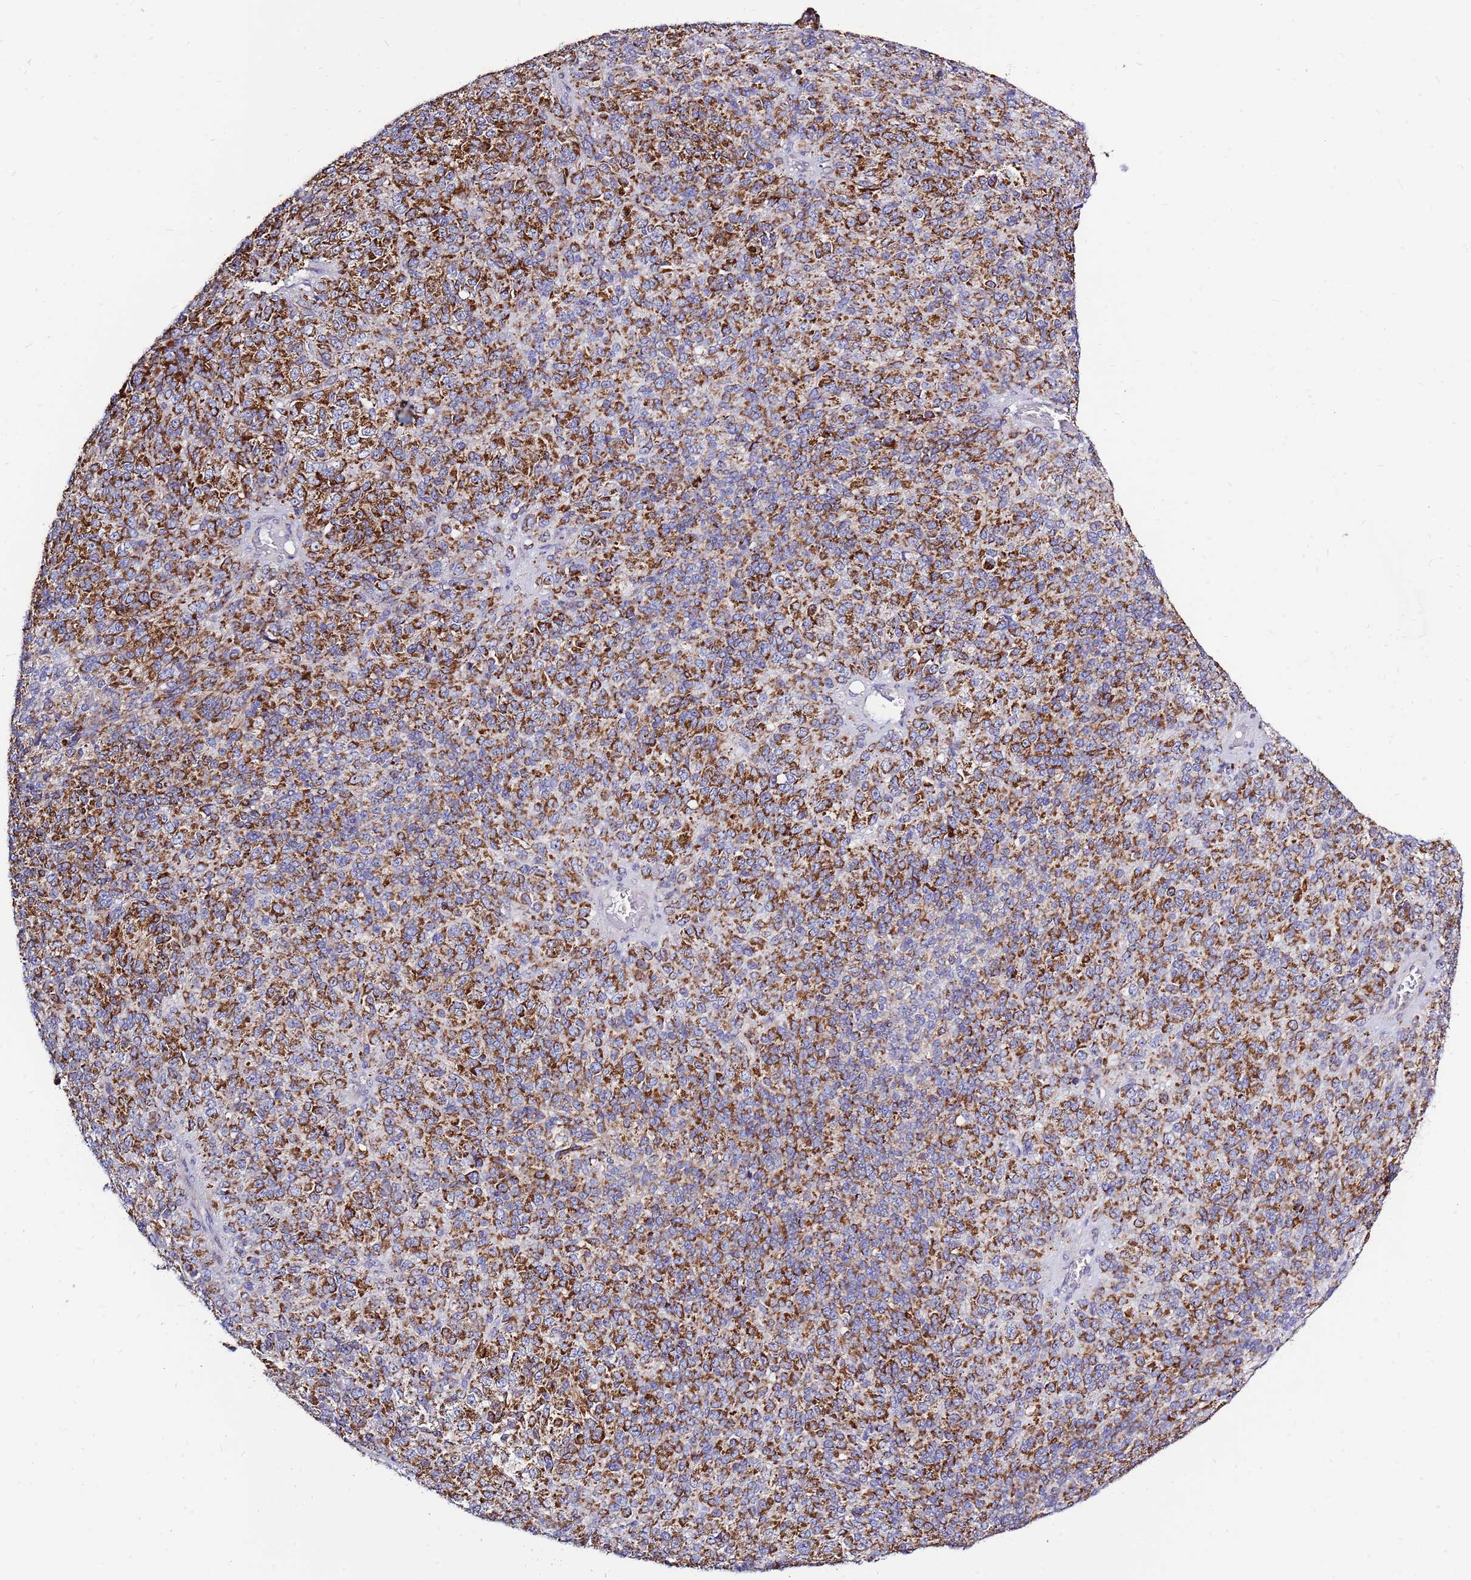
{"staining": {"intensity": "strong", "quantity": ">75%", "location": "cytoplasmic/membranous"}, "tissue": "melanoma", "cell_type": "Tumor cells", "image_type": "cancer", "snomed": [{"axis": "morphology", "description": "Malignant melanoma, Metastatic site"}, {"axis": "topography", "description": "Brain"}], "caption": "The immunohistochemical stain shows strong cytoplasmic/membranous positivity in tumor cells of malignant melanoma (metastatic site) tissue.", "gene": "IGF1R", "patient": {"sex": "female", "age": 56}}